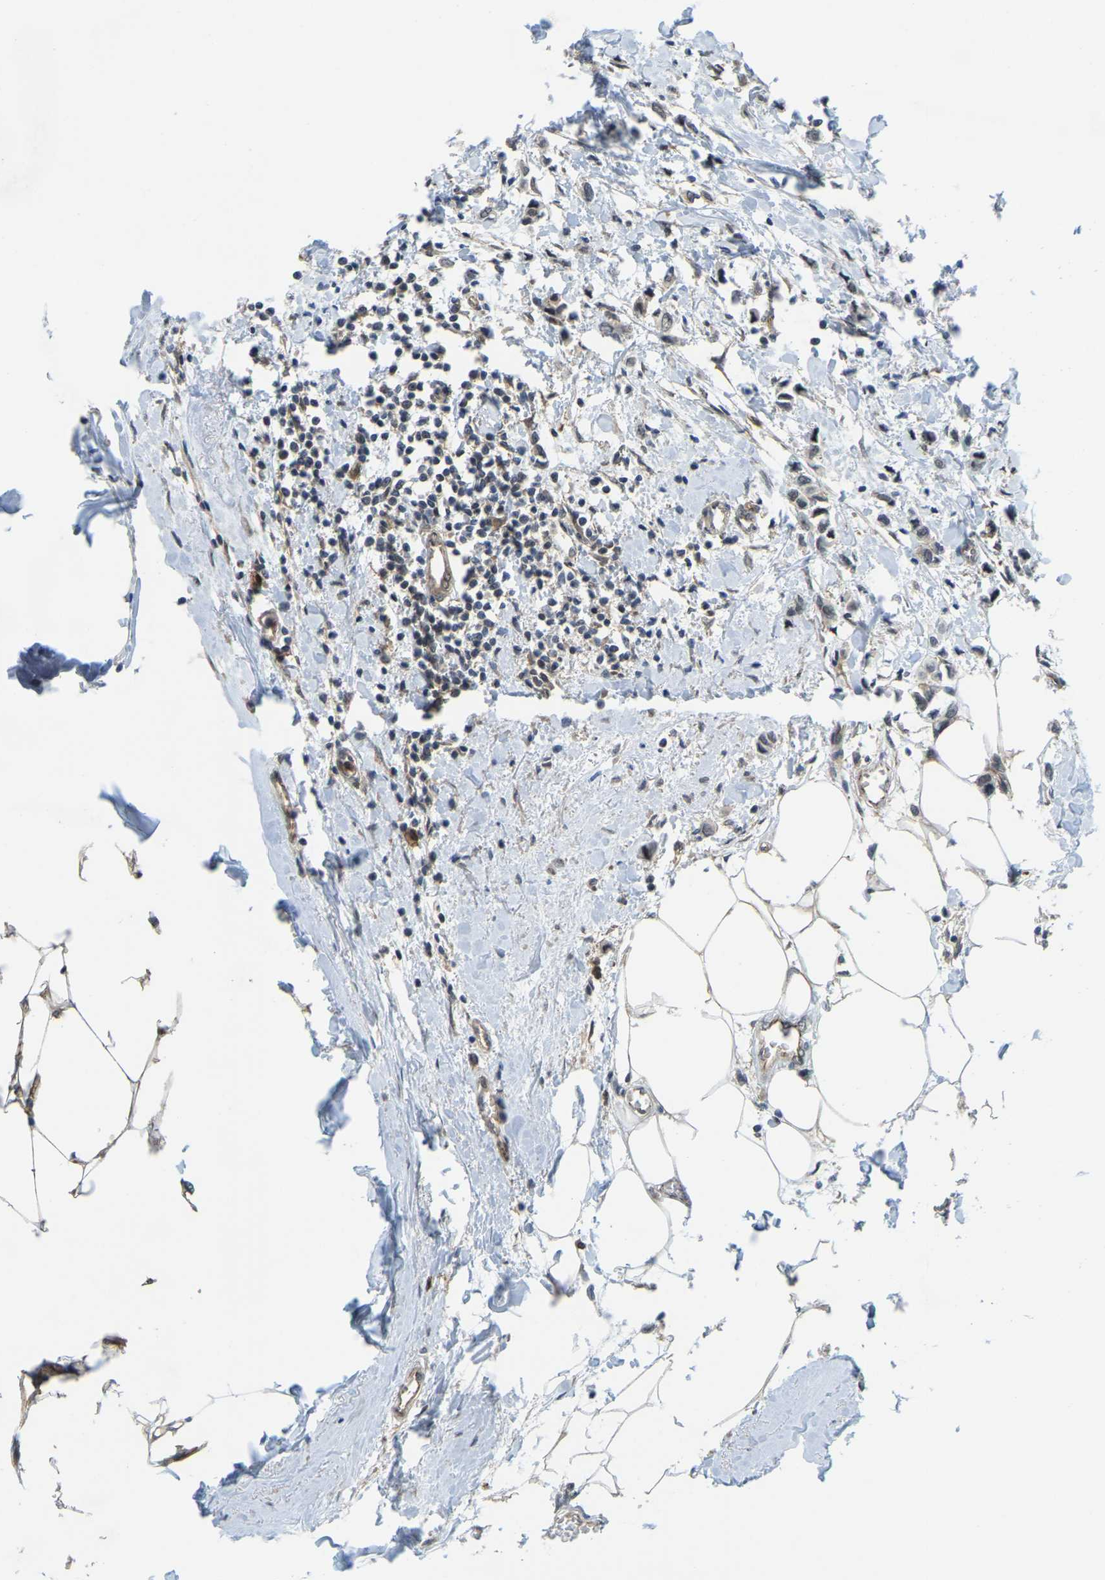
{"staining": {"intensity": "weak", "quantity": "25%-75%", "location": "cytoplasmic/membranous,nuclear"}, "tissue": "breast cancer", "cell_type": "Tumor cells", "image_type": "cancer", "snomed": [{"axis": "morphology", "description": "Lobular carcinoma"}, {"axis": "topography", "description": "Breast"}], "caption": "Immunohistochemistry image of breast lobular carcinoma stained for a protein (brown), which demonstrates low levels of weak cytoplasmic/membranous and nuclear staining in approximately 25%-75% of tumor cells.", "gene": "SERPINB5", "patient": {"sex": "female", "age": 51}}